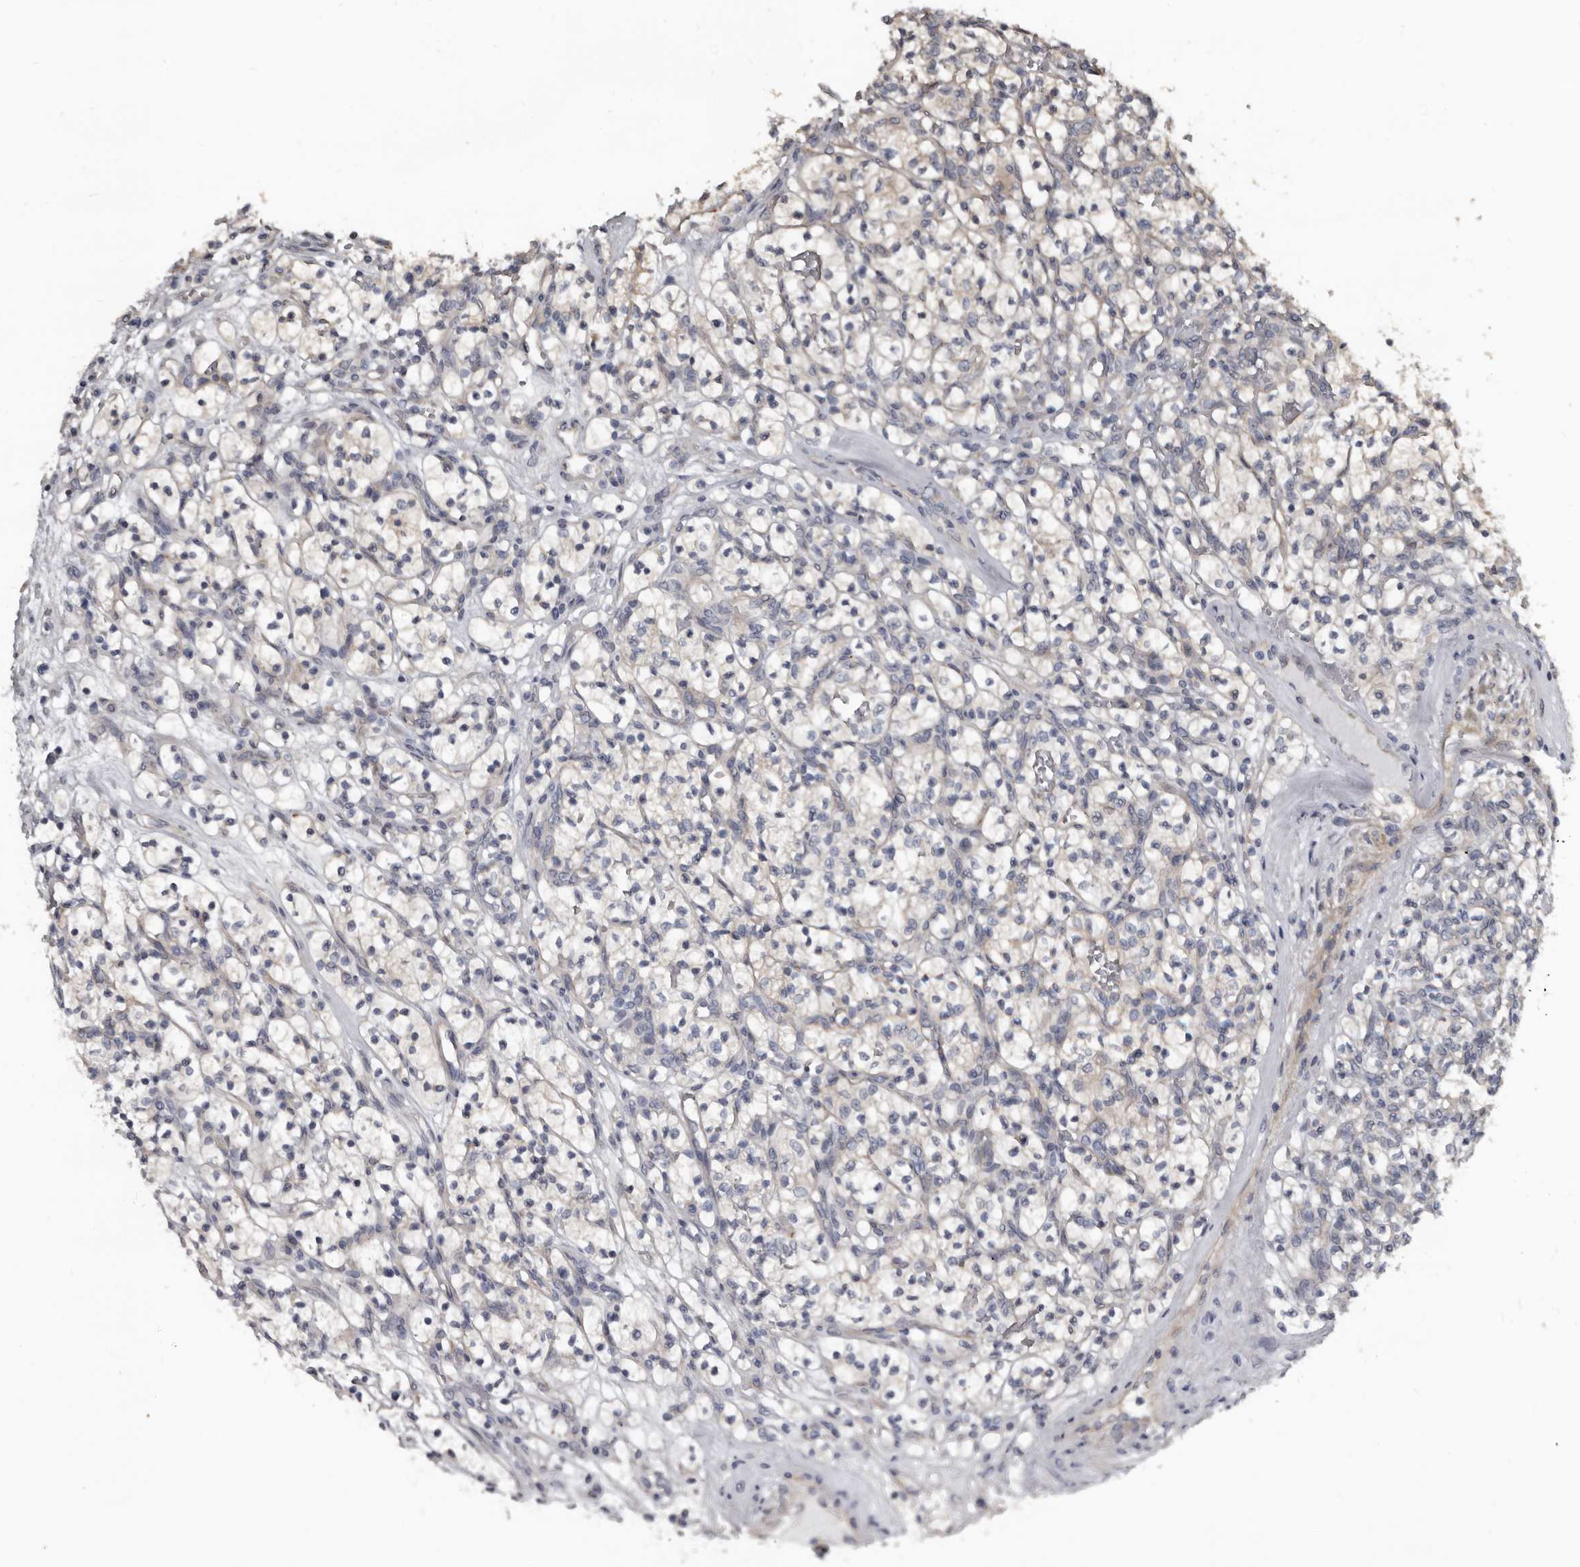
{"staining": {"intensity": "negative", "quantity": "none", "location": "none"}, "tissue": "renal cancer", "cell_type": "Tumor cells", "image_type": "cancer", "snomed": [{"axis": "morphology", "description": "Adenocarcinoma, NOS"}, {"axis": "topography", "description": "Kidney"}], "caption": "Tumor cells are negative for brown protein staining in renal adenocarcinoma.", "gene": "DHPS", "patient": {"sex": "female", "age": 57}}